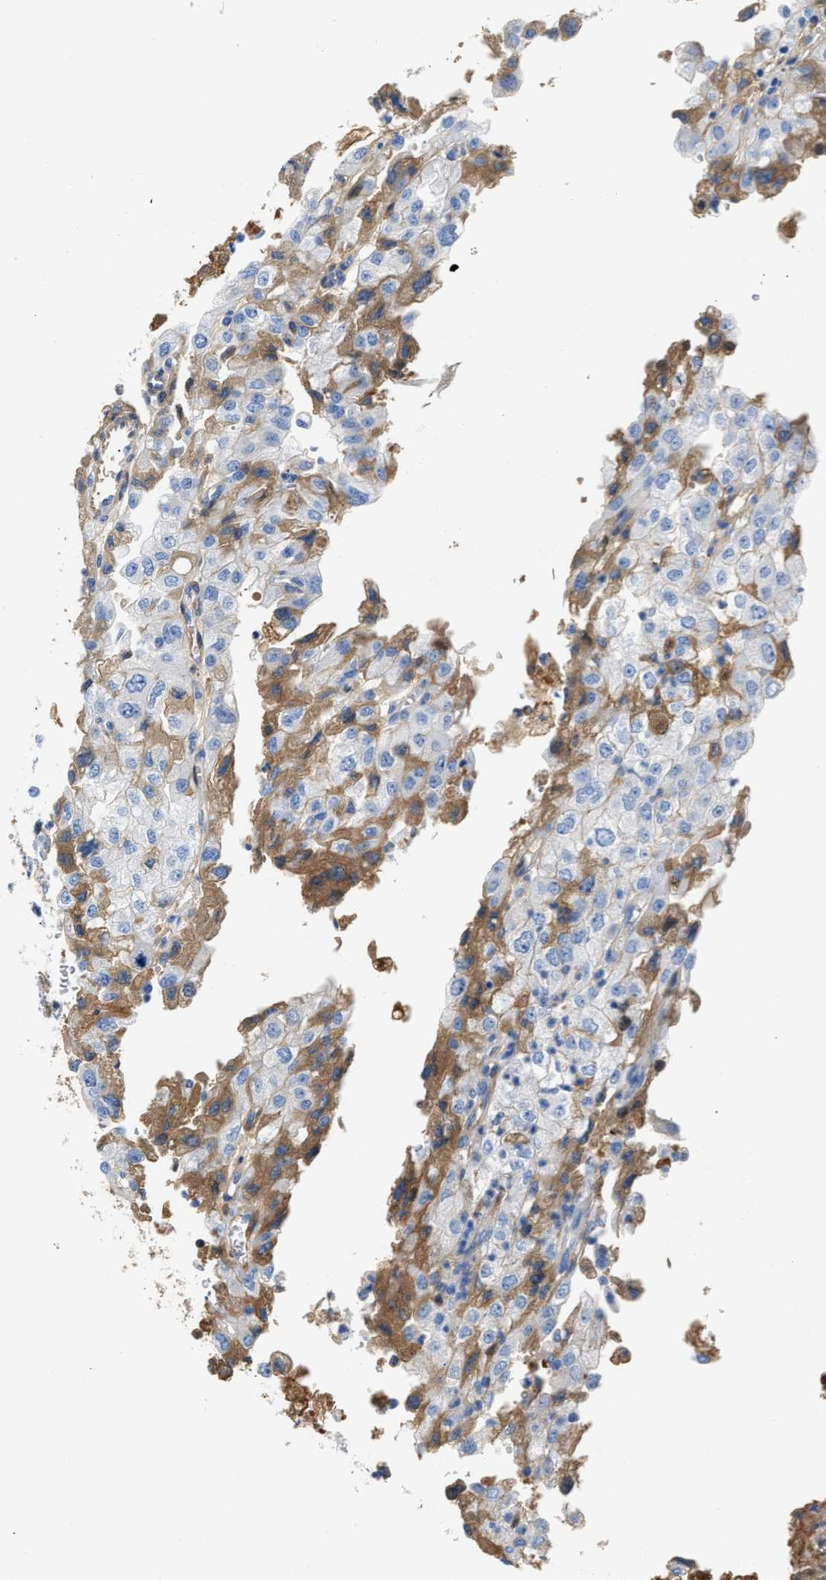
{"staining": {"intensity": "negative", "quantity": "none", "location": "none"}, "tissue": "renal cancer", "cell_type": "Tumor cells", "image_type": "cancer", "snomed": [{"axis": "morphology", "description": "Adenocarcinoma, NOS"}, {"axis": "topography", "description": "Kidney"}], "caption": "An immunohistochemistry (IHC) histopathology image of renal adenocarcinoma is shown. There is no staining in tumor cells of renal adenocarcinoma.", "gene": "GC", "patient": {"sex": "female", "age": 54}}